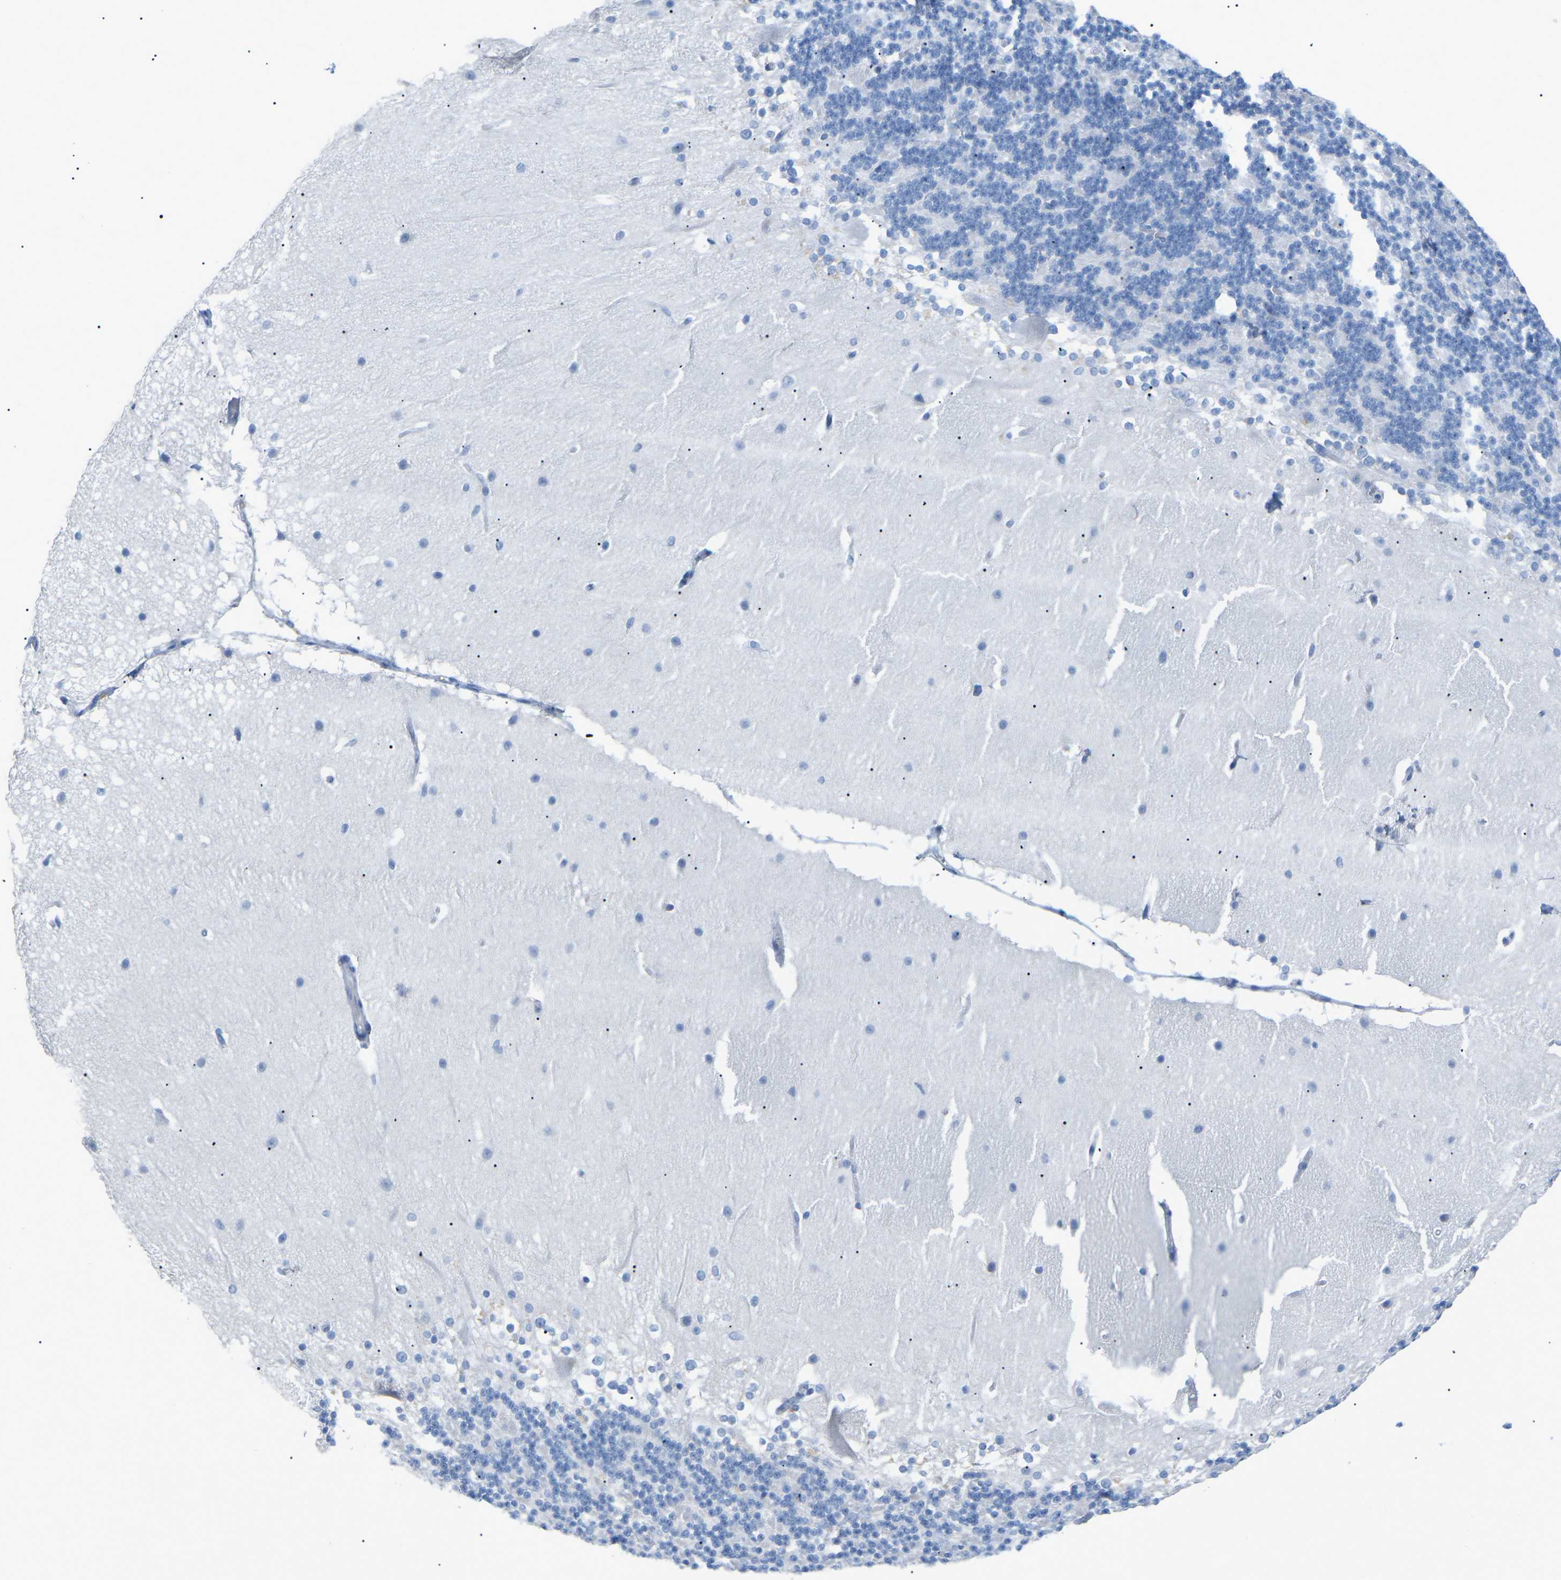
{"staining": {"intensity": "negative", "quantity": "none", "location": "none"}, "tissue": "cerebellum", "cell_type": "Cells in granular layer", "image_type": "normal", "snomed": [{"axis": "morphology", "description": "Normal tissue, NOS"}, {"axis": "topography", "description": "Cerebellum"}], "caption": "Immunohistochemistry histopathology image of benign cerebellum stained for a protein (brown), which shows no expression in cells in granular layer.", "gene": "HBG2", "patient": {"sex": "female", "age": 19}}